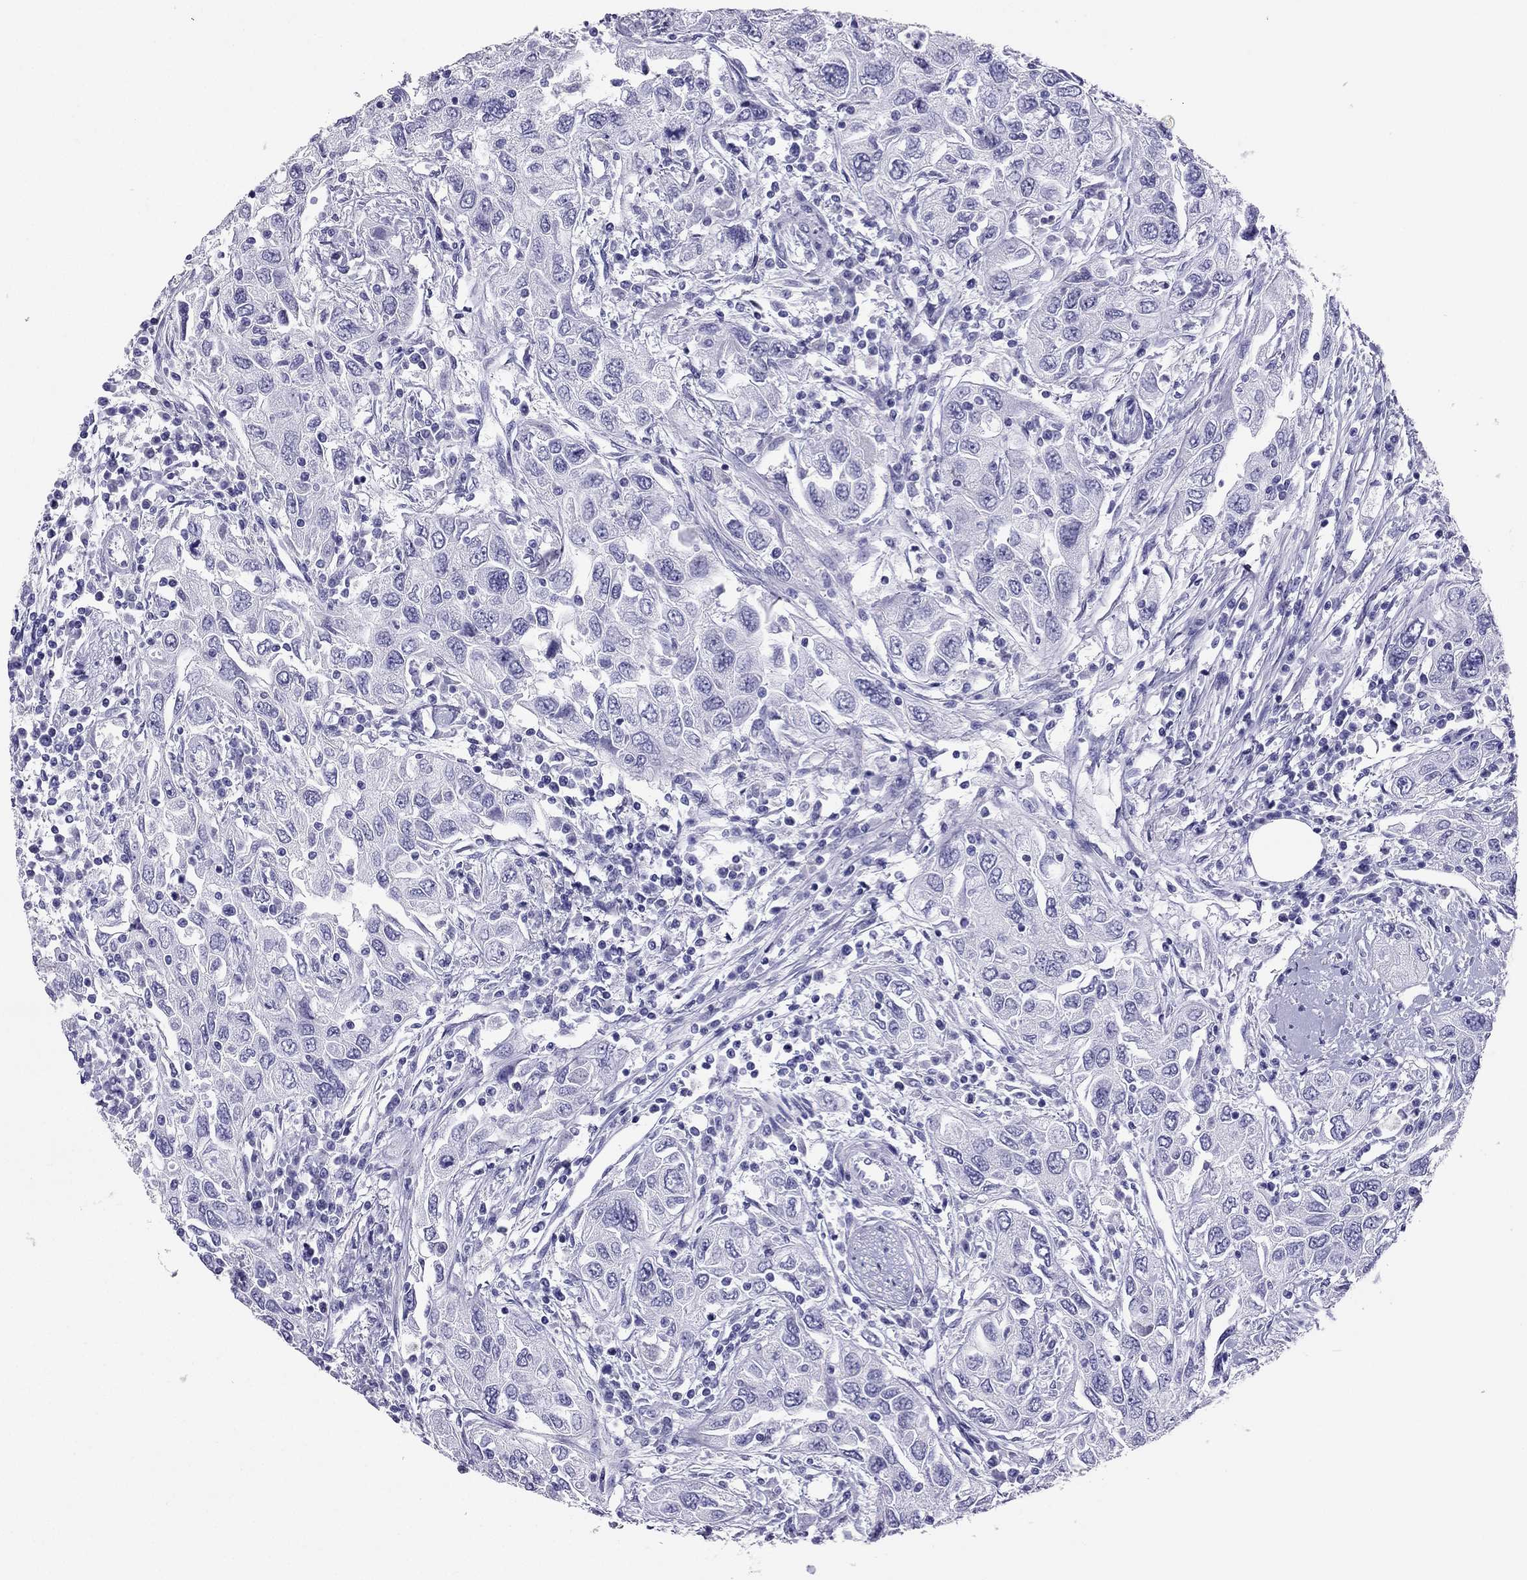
{"staining": {"intensity": "negative", "quantity": "none", "location": "none"}, "tissue": "urothelial cancer", "cell_type": "Tumor cells", "image_type": "cancer", "snomed": [{"axis": "morphology", "description": "Urothelial carcinoma, High grade"}, {"axis": "topography", "description": "Urinary bladder"}], "caption": "A histopathology image of high-grade urothelial carcinoma stained for a protein reveals no brown staining in tumor cells.", "gene": "PDE6A", "patient": {"sex": "male", "age": 76}}